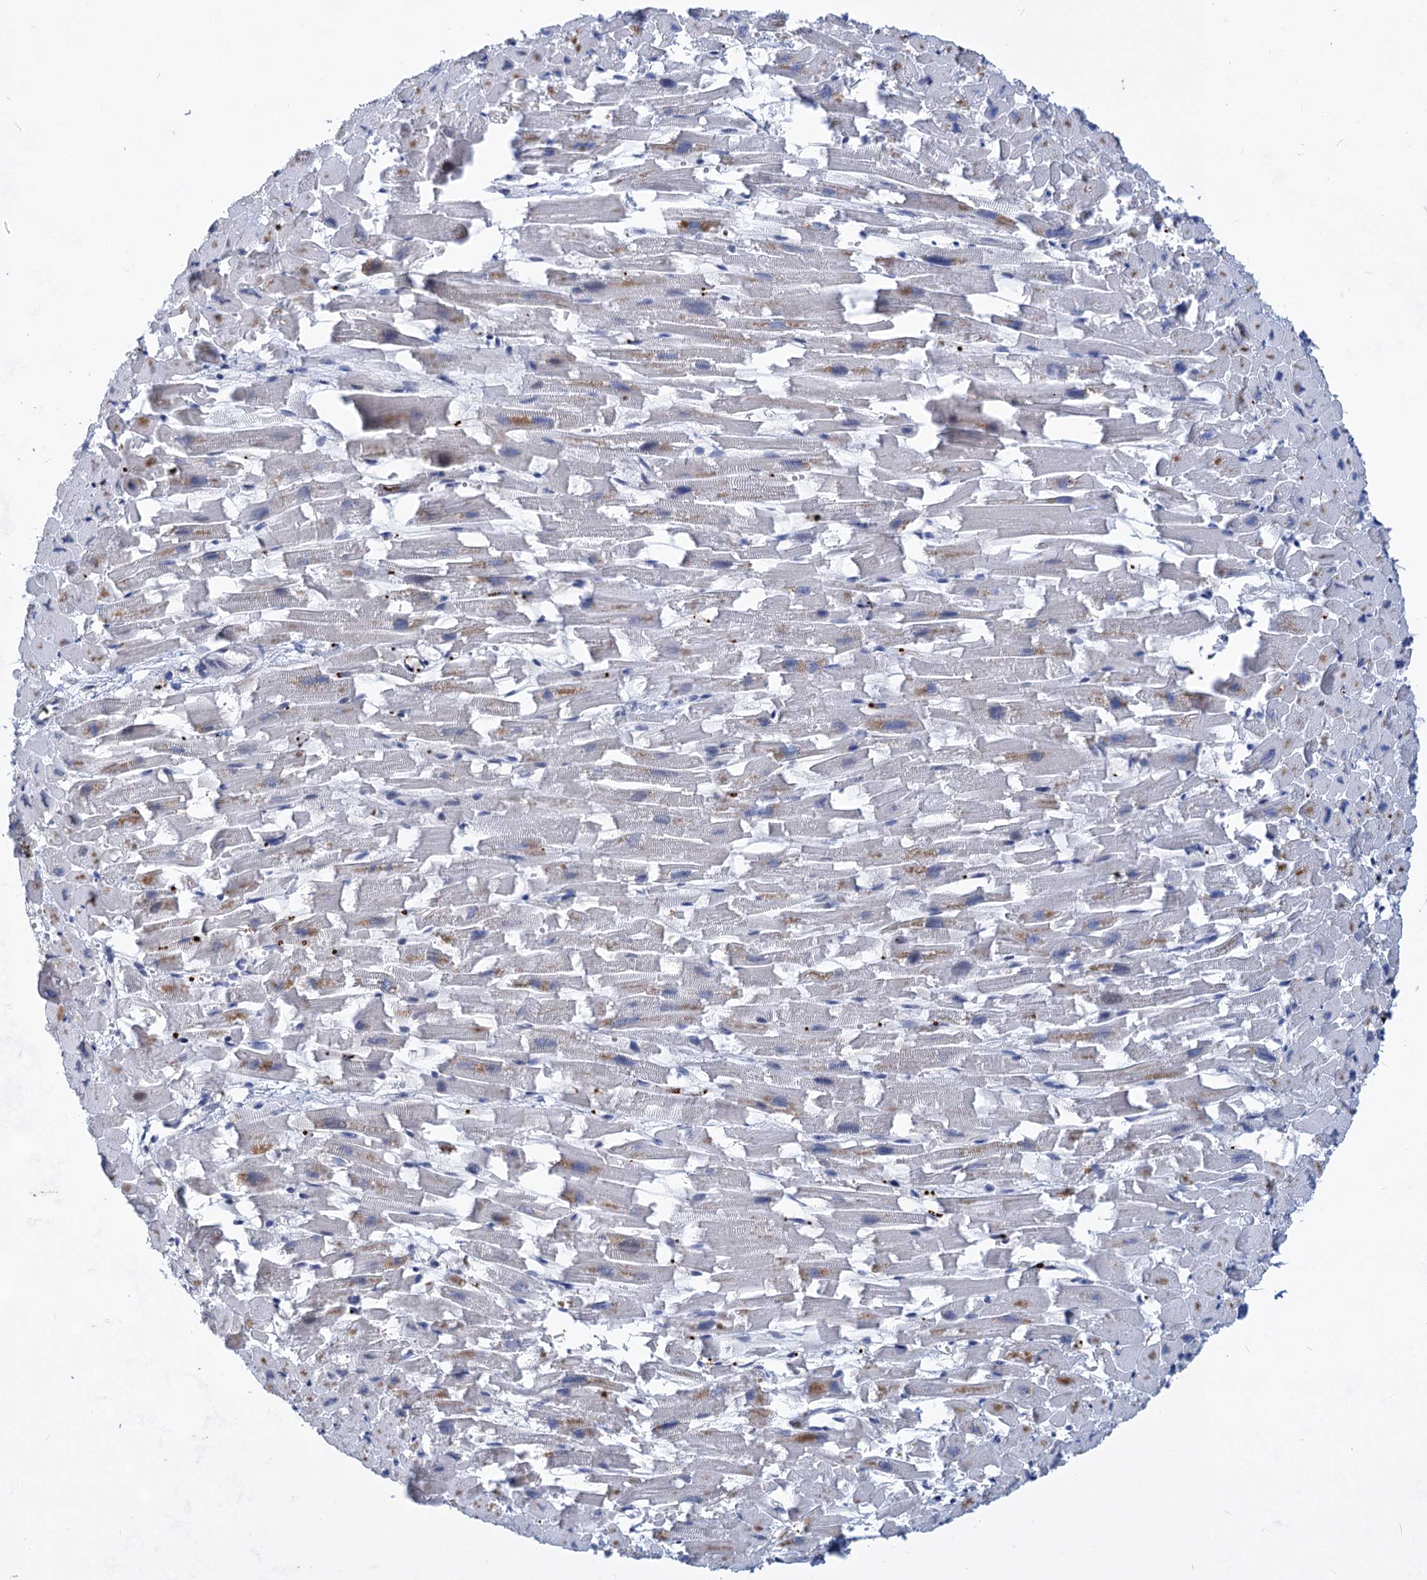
{"staining": {"intensity": "weak", "quantity": "<25%", "location": "cytoplasmic/membranous"}, "tissue": "heart muscle", "cell_type": "Cardiomyocytes", "image_type": "normal", "snomed": [{"axis": "morphology", "description": "Normal tissue, NOS"}, {"axis": "topography", "description": "Heart"}], "caption": "Immunohistochemical staining of normal heart muscle exhibits no significant positivity in cardiomyocytes. (Brightfield microscopy of DAB (3,3'-diaminobenzidine) immunohistochemistry at high magnification).", "gene": "MON2", "patient": {"sex": "female", "age": 64}}